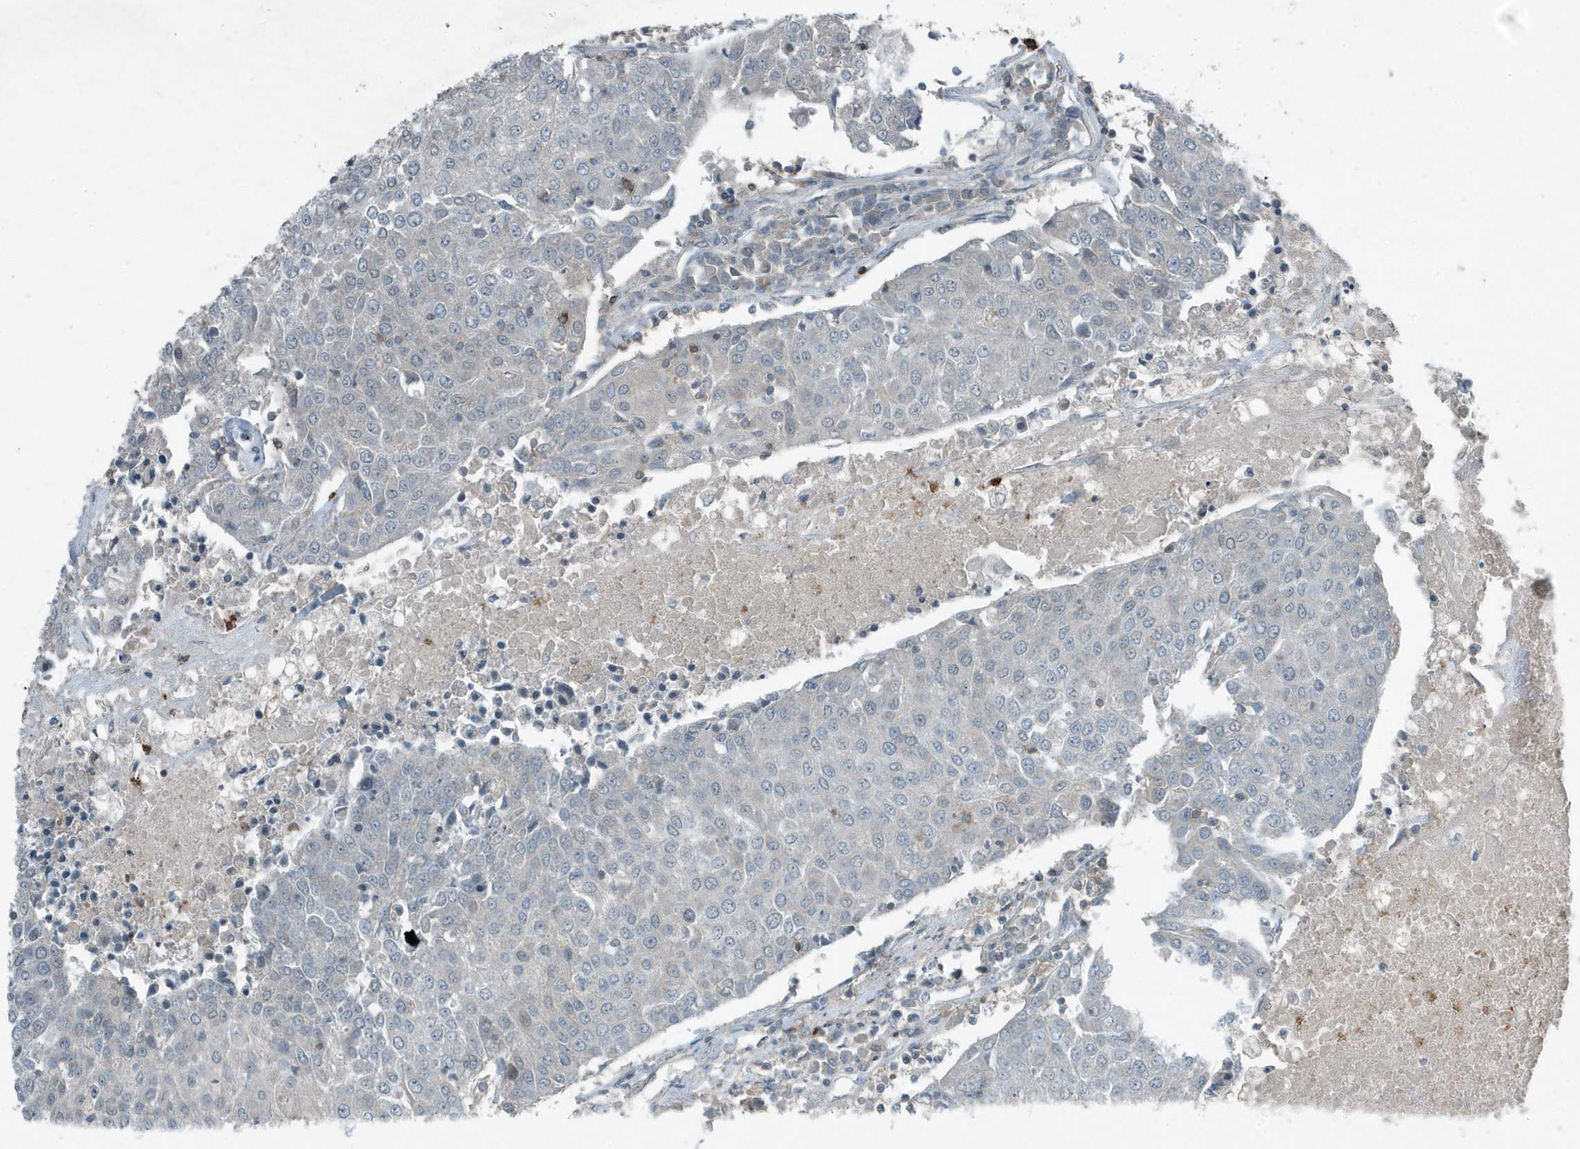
{"staining": {"intensity": "negative", "quantity": "none", "location": "none"}, "tissue": "urothelial cancer", "cell_type": "Tumor cells", "image_type": "cancer", "snomed": [{"axis": "morphology", "description": "Urothelial carcinoma, High grade"}, {"axis": "topography", "description": "Urinary bladder"}], "caption": "Immunohistochemistry of high-grade urothelial carcinoma demonstrates no expression in tumor cells.", "gene": "DAPP1", "patient": {"sex": "female", "age": 85}}